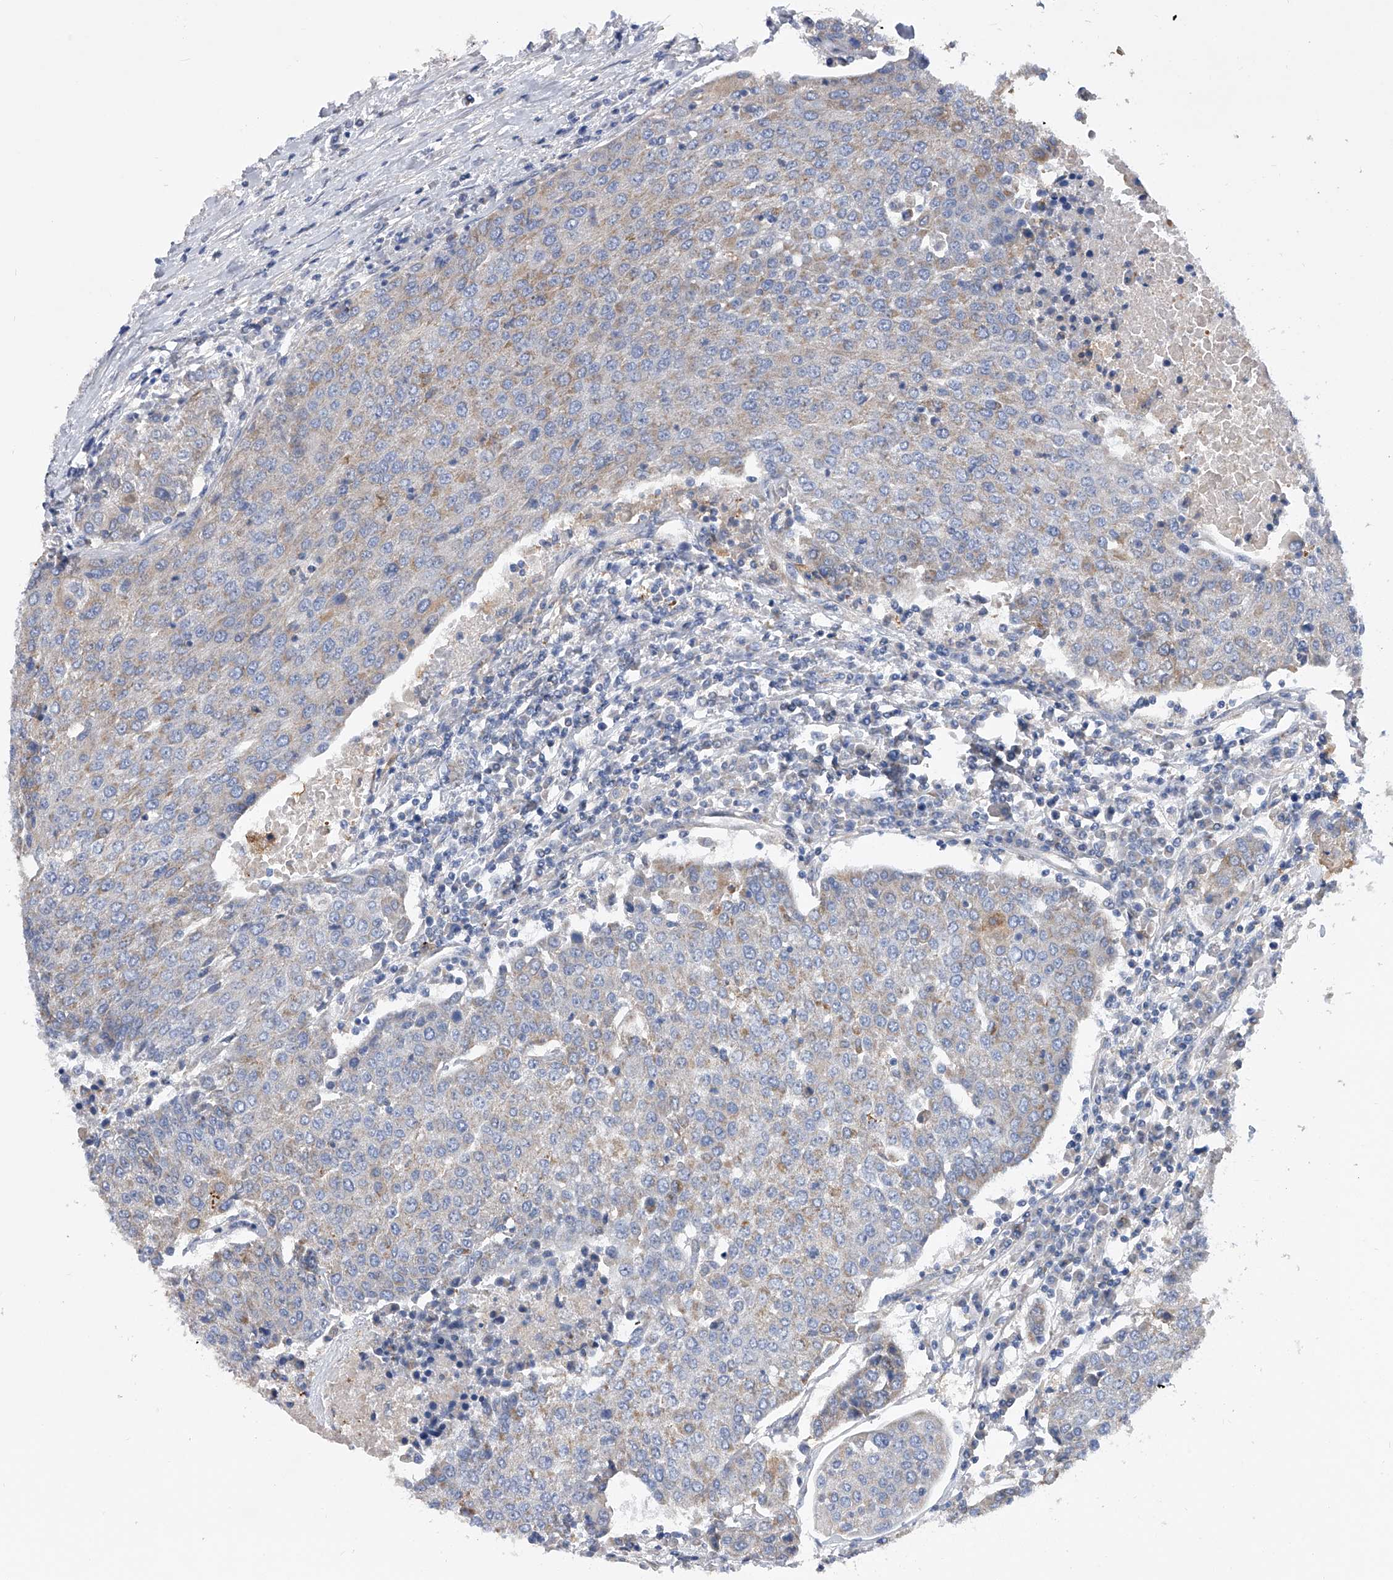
{"staining": {"intensity": "weak", "quantity": "<25%", "location": "cytoplasmic/membranous"}, "tissue": "urothelial cancer", "cell_type": "Tumor cells", "image_type": "cancer", "snomed": [{"axis": "morphology", "description": "Urothelial carcinoma, High grade"}, {"axis": "topography", "description": "Urinary bladder"}], "caption": "A histopathology image of high-grade urothelial carcinoma stained for a protein demonstrates no brown staining in tumor cells. (Immunohistochemistry (ihc), brightfield microscopy, high magnification).", "gene": "PDSS2", "patient": {"sex": "female", "age": 85}}